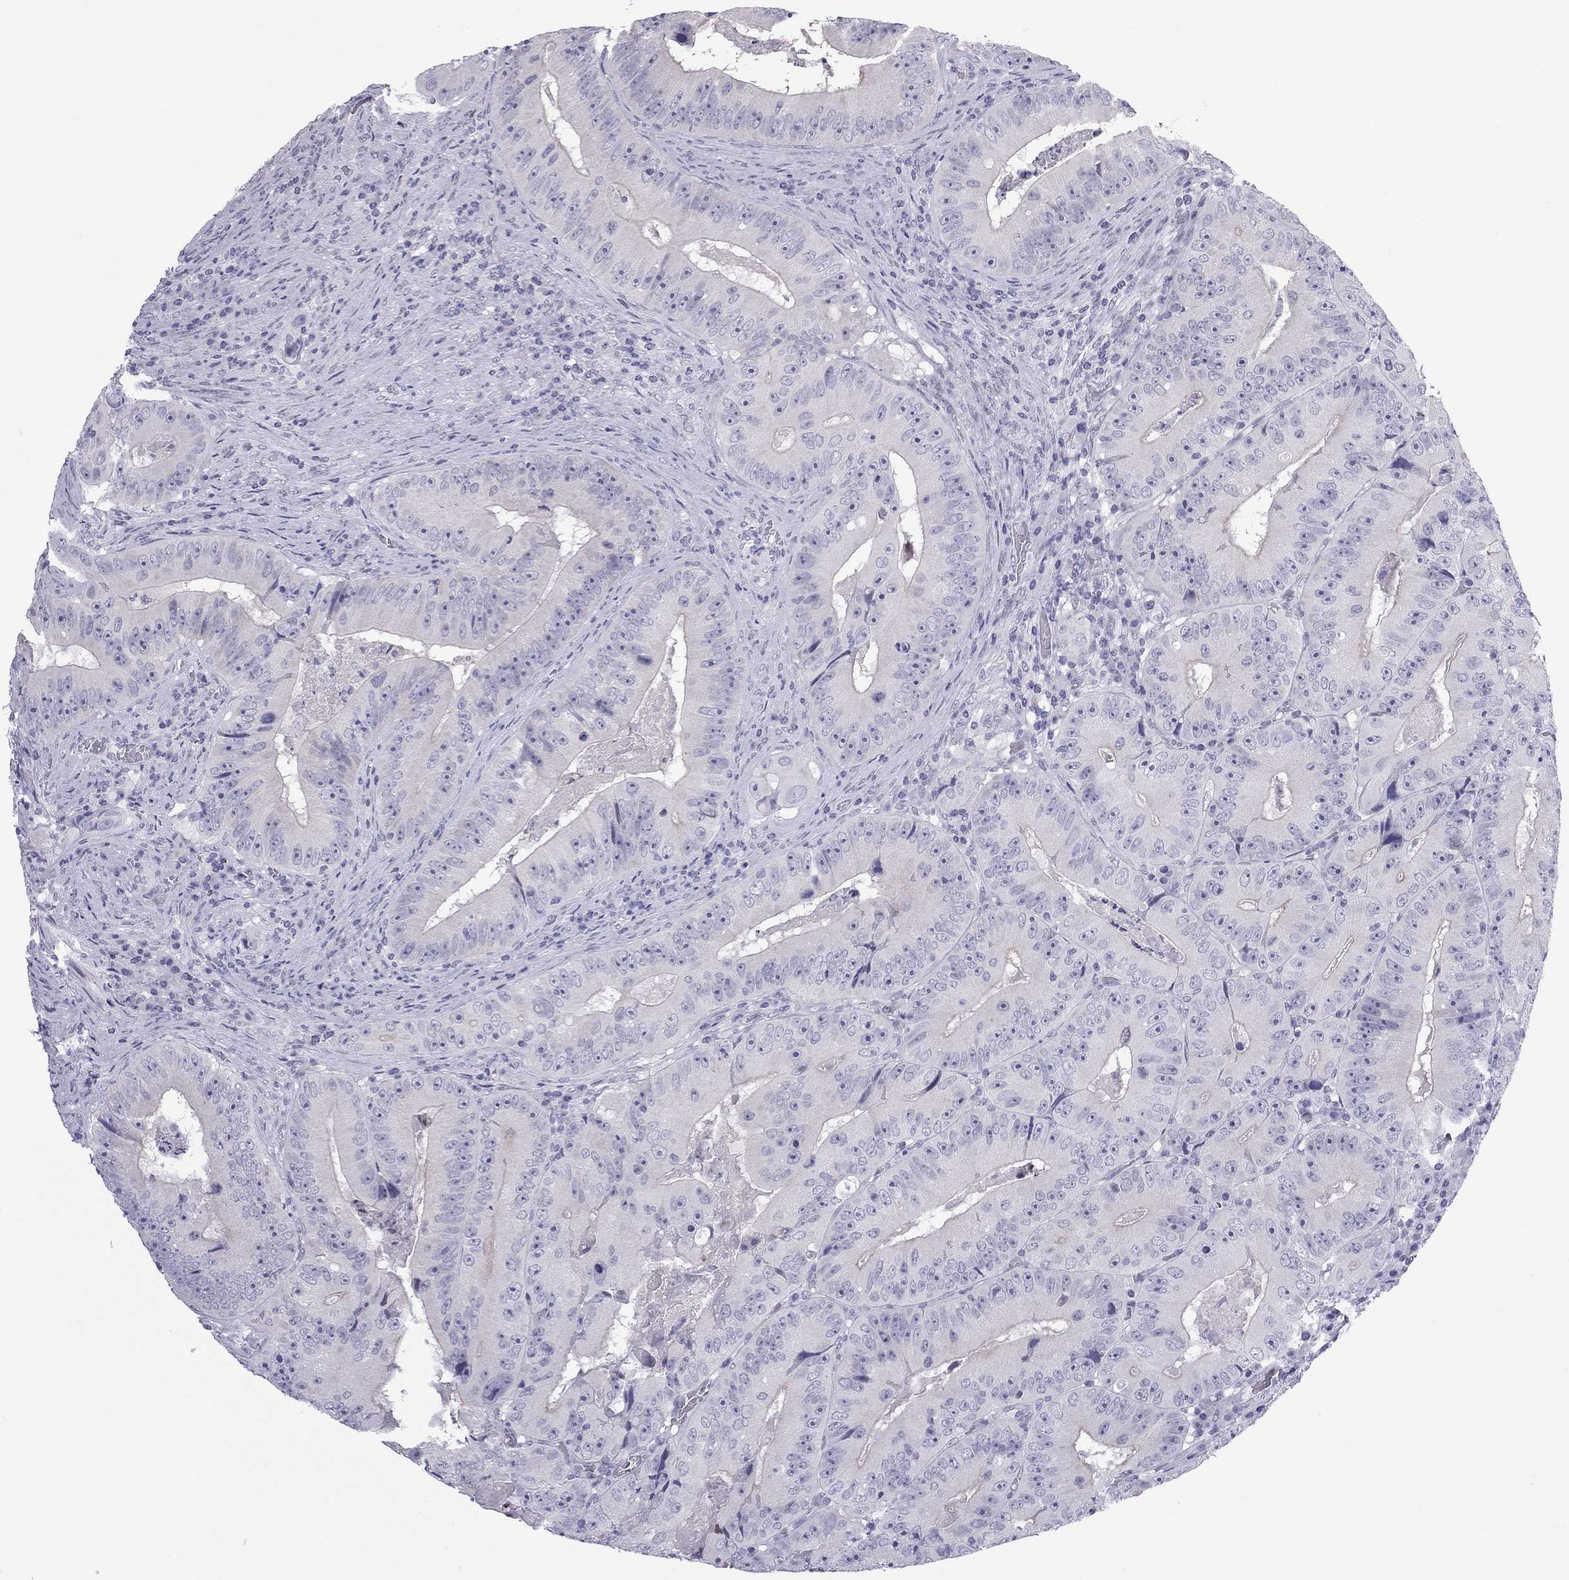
{"staining": {"intensity": "negative", "quantity": "none", "location": "none"}, "tissue": "colorectal cancer", "cell_type": "Tumor cells", "image_type": "cancer", "snomed": [{"axis": "morphology", "description": "Adenocarcinoma, NOS"}, {"axis": "topography", "description": "Colon"}], "caption": "IHC image of human colorectal cancer stained for a protein (brown), which displays no staining in tumor cells.", "gene": "TEX14", "patient": {"sex": "female", "age": 86}}